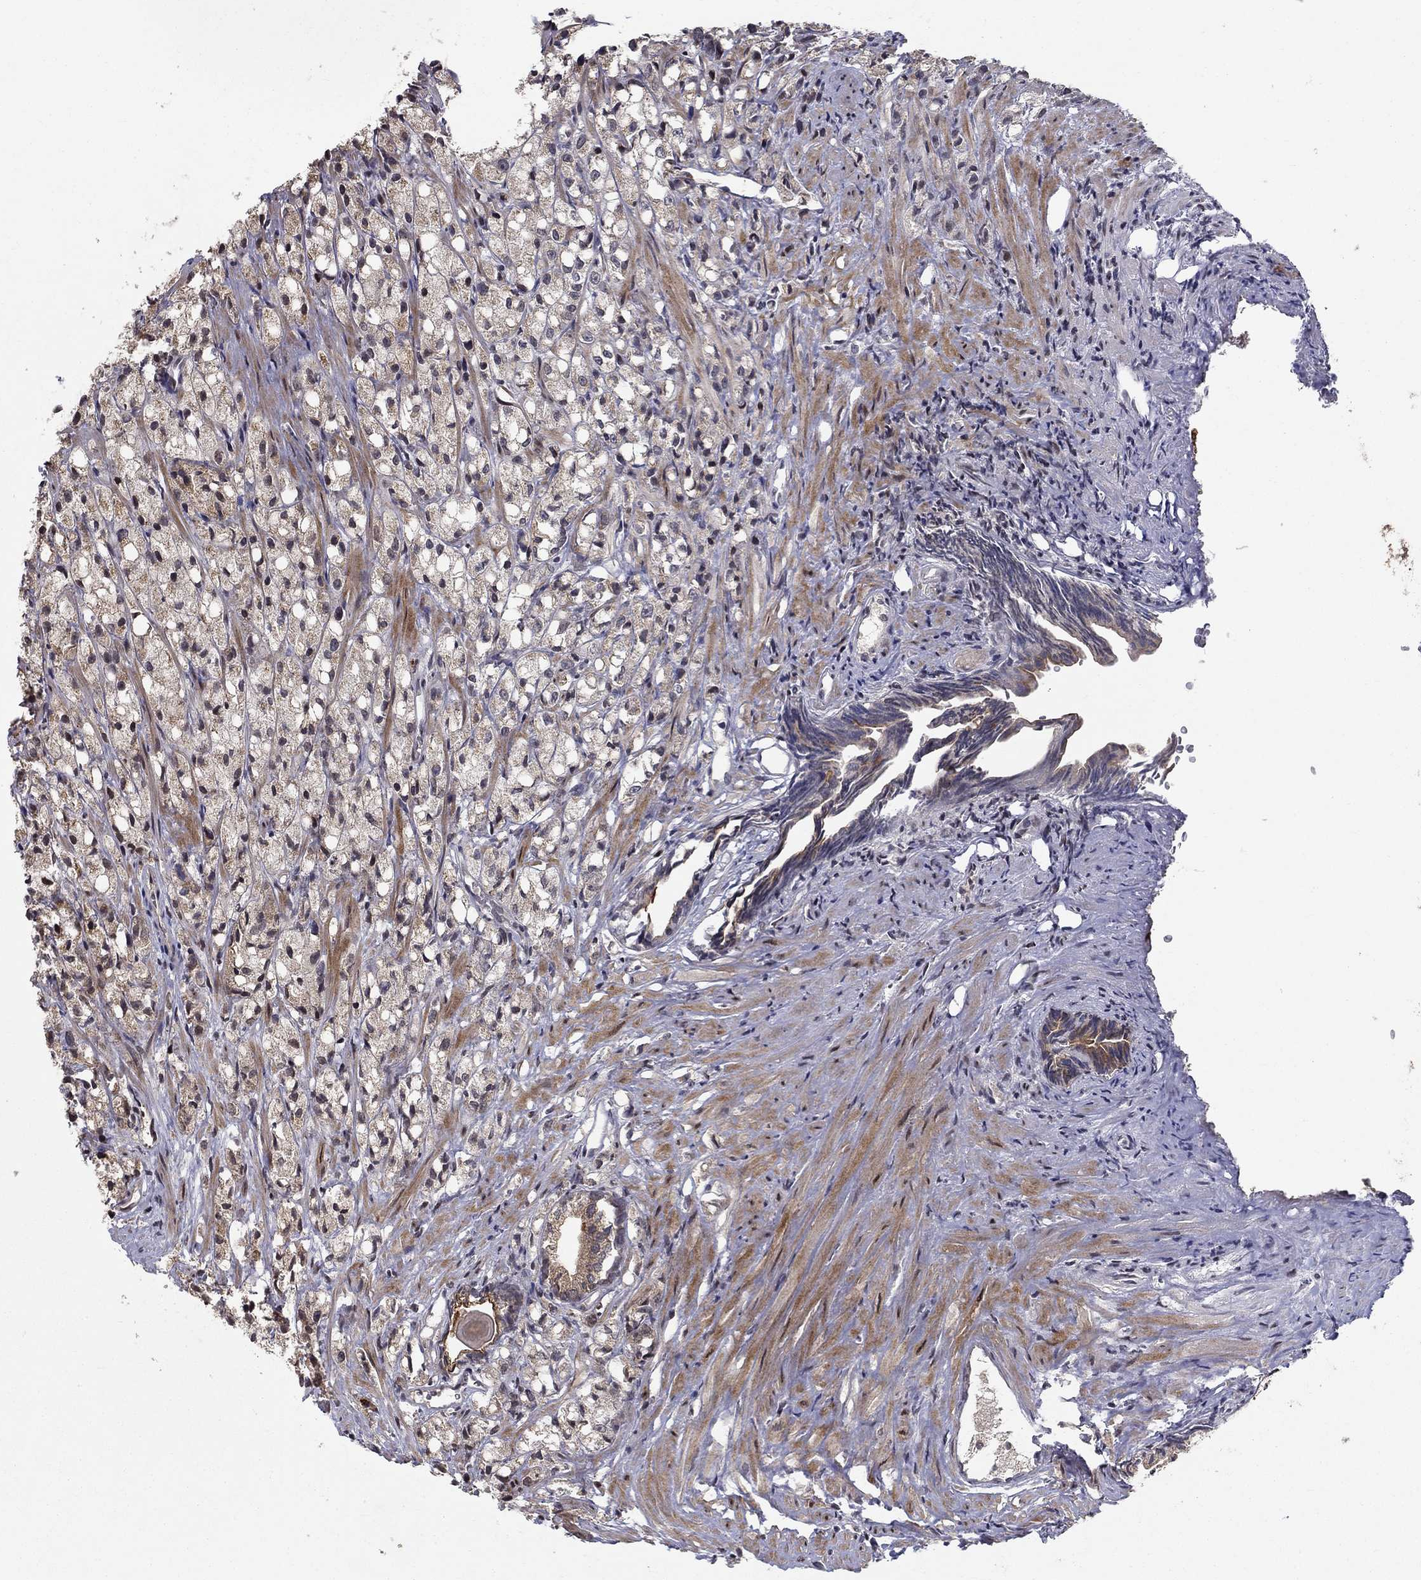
{"staining": {"intensity": "moderate", "quantity": "<25%", "location": "cytoplasmic/membranous"}, "tissue": "prostate cancer", "cell_type": "Tumor cells", "image_type": "cancer", "snomed": [{"axis": "morphology", "description": "Adenocarcinoma, High grade"}, {"axis": "topography", "description": "Prostate"}], "caption": "DAB immunohistochemical staining of human prostate cancer (high-grade adenocarcinoma) exhibits moderate cytoplasmic/membranous protein positivity in about <25% of tumor cells.", "gene": "CDCA7L", "patient": {"sex": "male", "age": 75}}